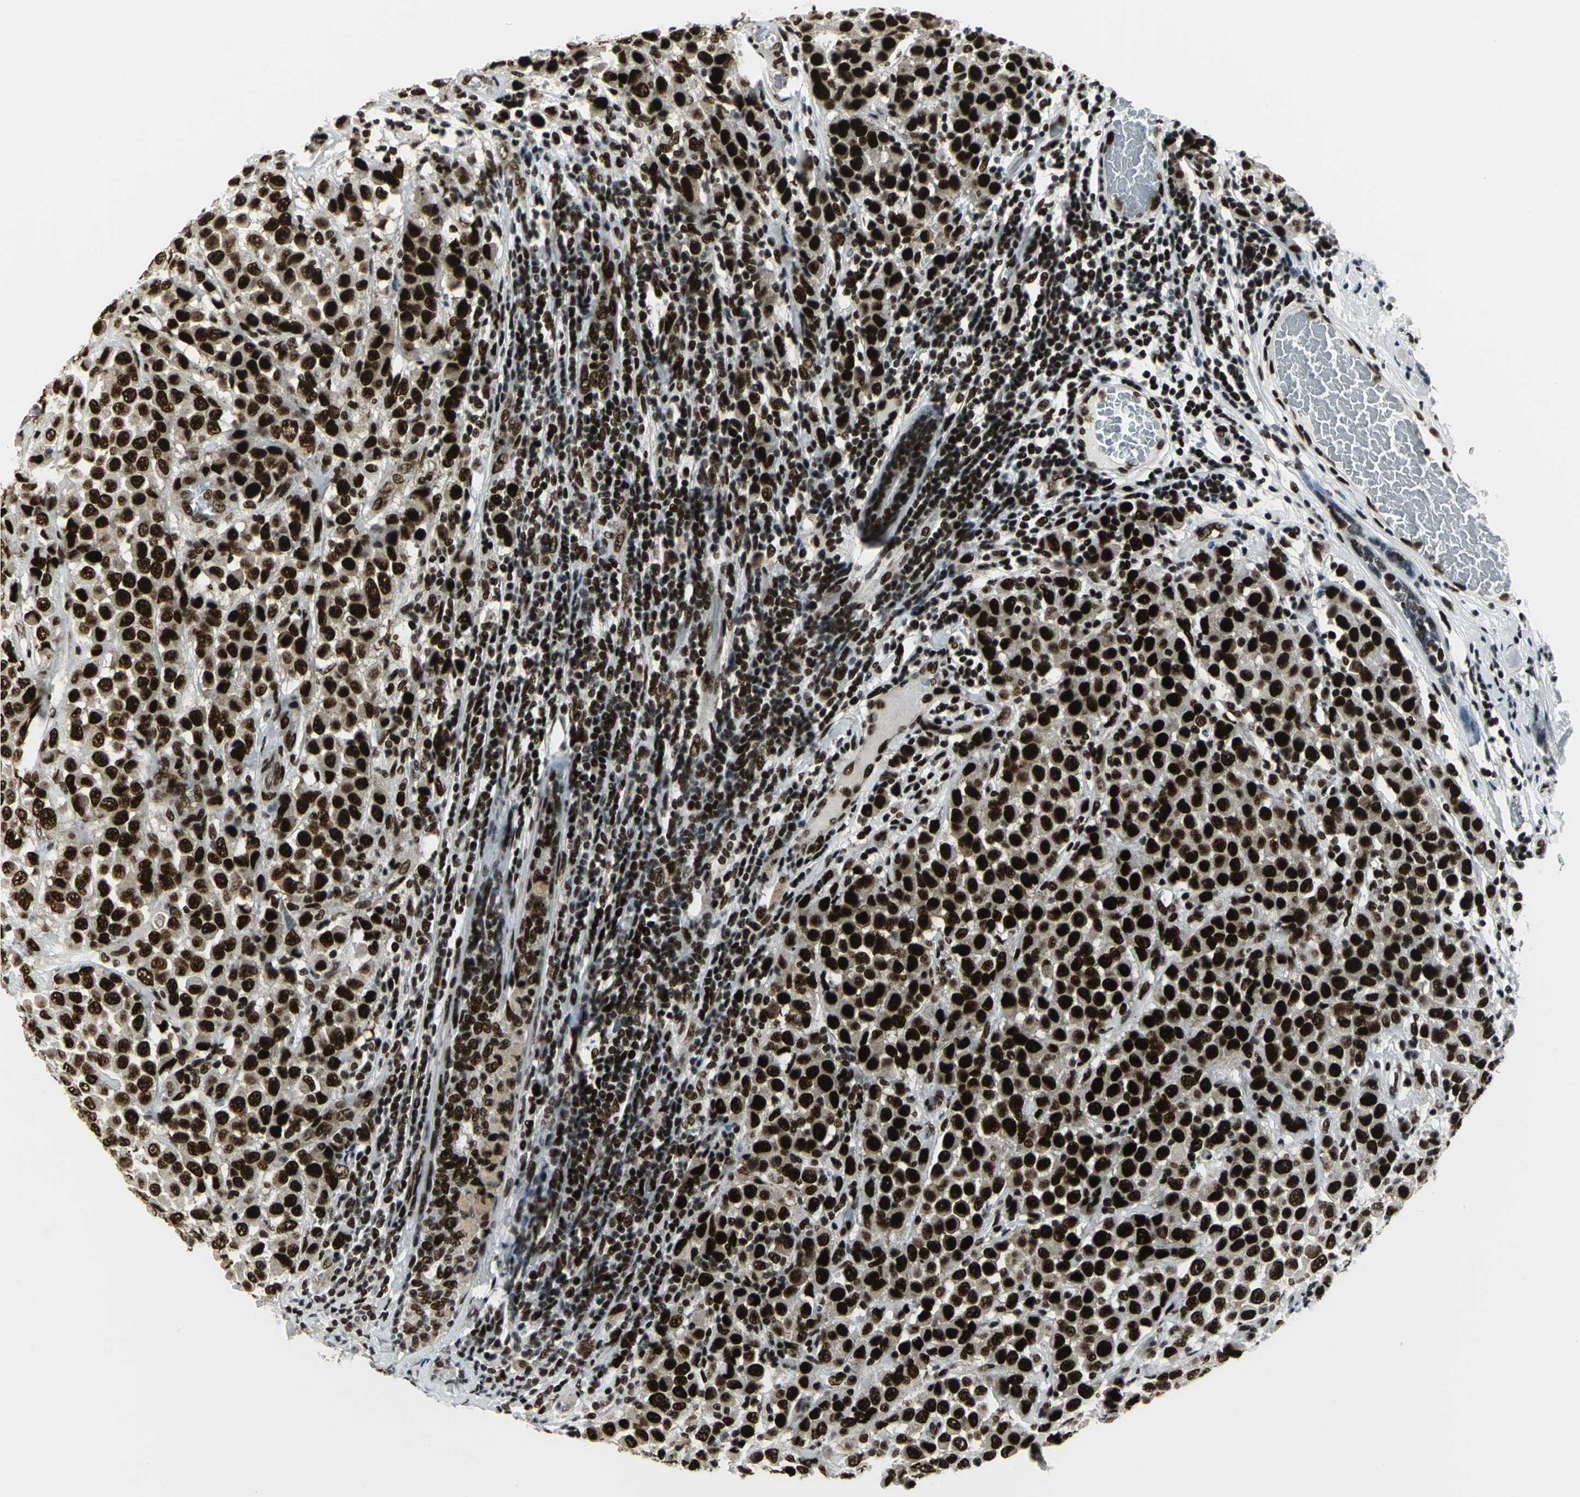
{"staining": {"intensity": "strong", "quantity": ">75%", "location": "nuclear"}, "tissue": "breast cancer", "cell_type": "Tumor cells", "image_type": "cancer", "snomed": [{"axis": "morphology", "description": "Duct carcinoma"}, {"axis": "topography", "description": "Breast"}], "caption": "A brown stain highlights strong nuclear positivity of a protein in human breast cancer tumor cells.", "gene": "SMARCA4", "patient": {"sex": "female", "age": 61}}